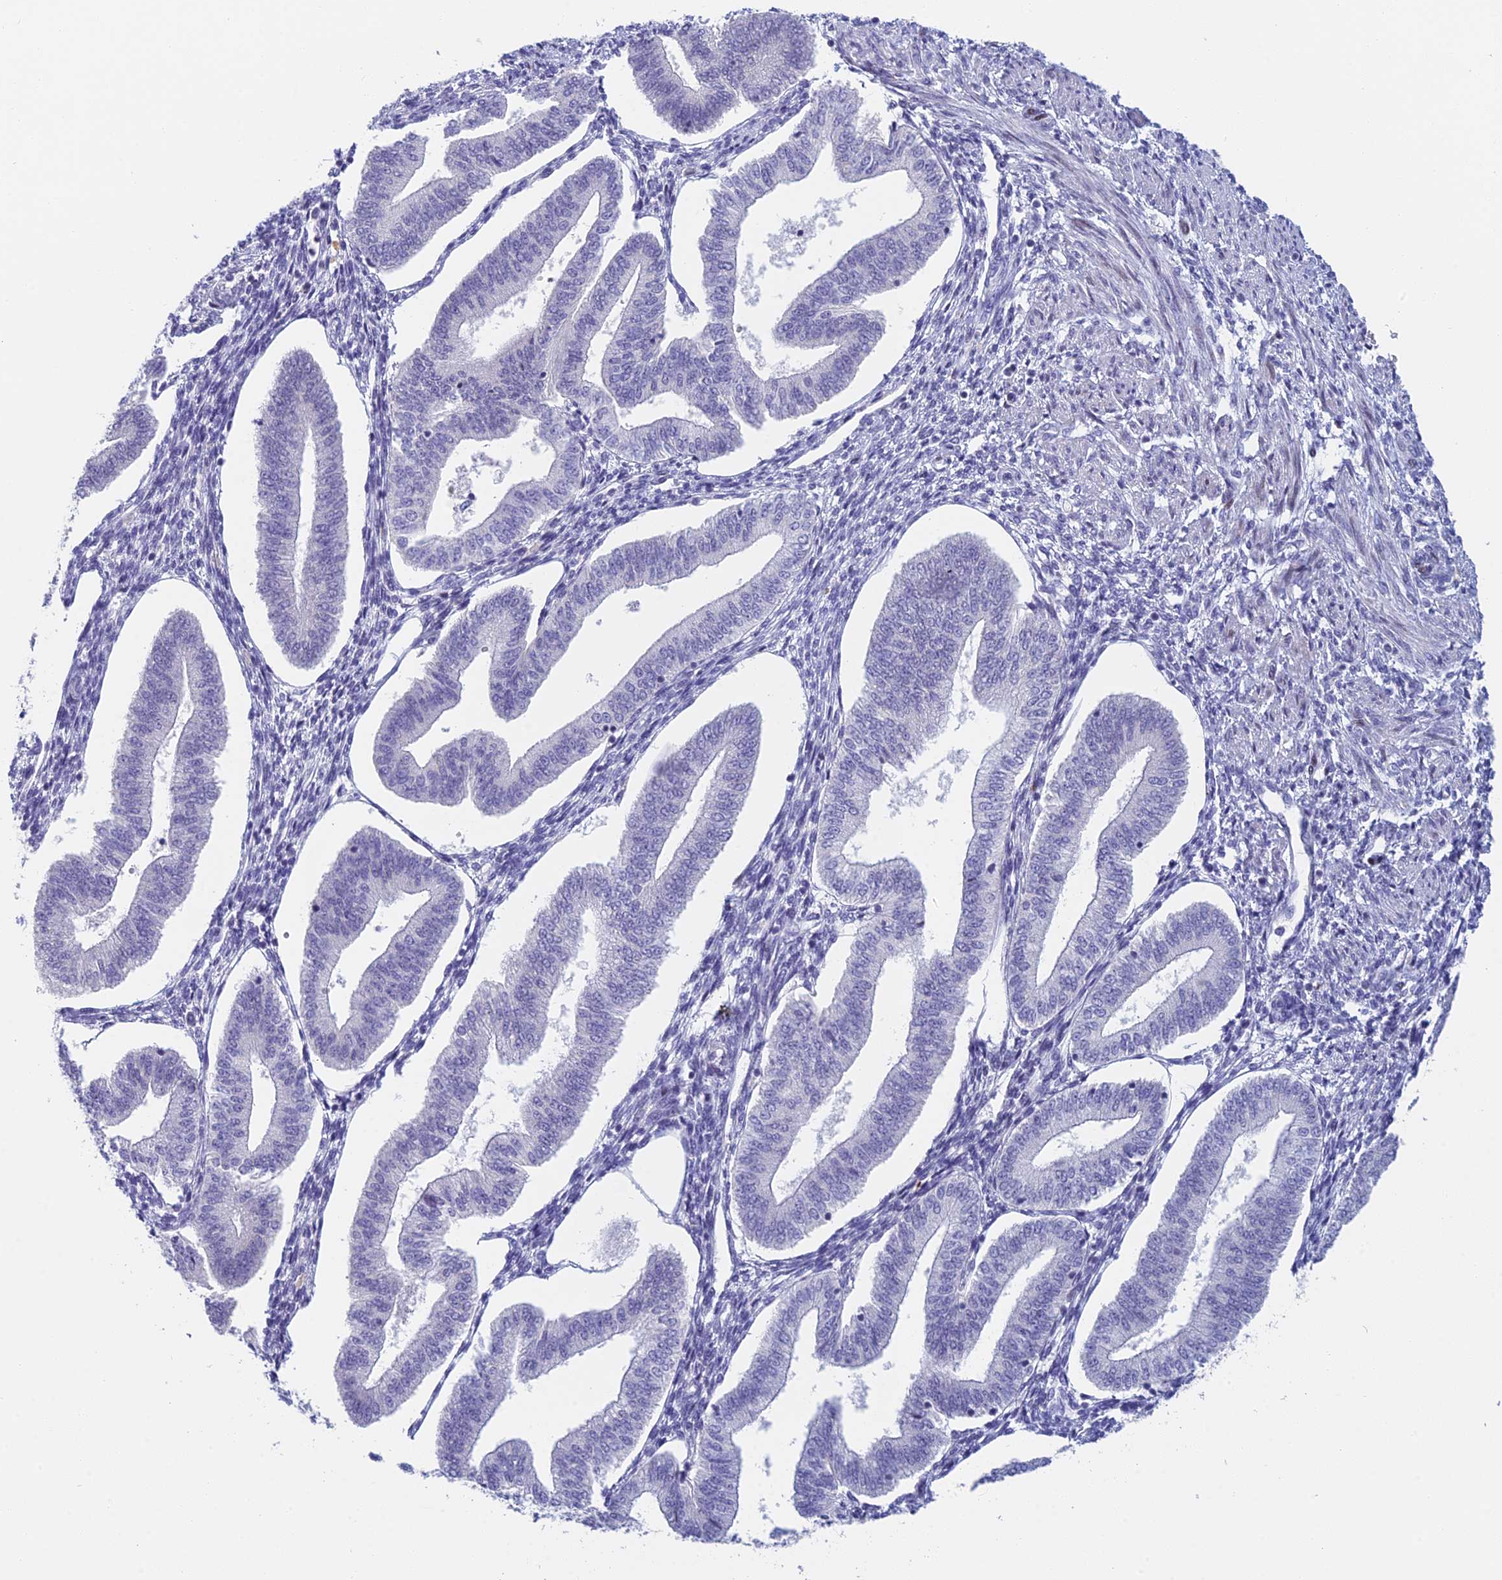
{"staining": {"intensity": "negative", "quantity": "none", "location": "none"}, "tissue": "endometrium", "cell_type": "Cells in endometrial stroma", "image_type": "normal", "snomed": [{"axis": "morphology", "description": "Normal tissue, NOS"}, {"axis": "topography", "description": "Endometrium"}], "caption": "DAB (3,3'-diaminobenzidine) immunohistochemical staining of normal human endometrium shows no significant positivity in cells in endometrial stroma. (DAB (3,3'-diaminobenzidine) IHC visualized using brightfield microscopy, high magnification).", "gene": "REXO5", "patient": {"sex": "female", "age": 34}}